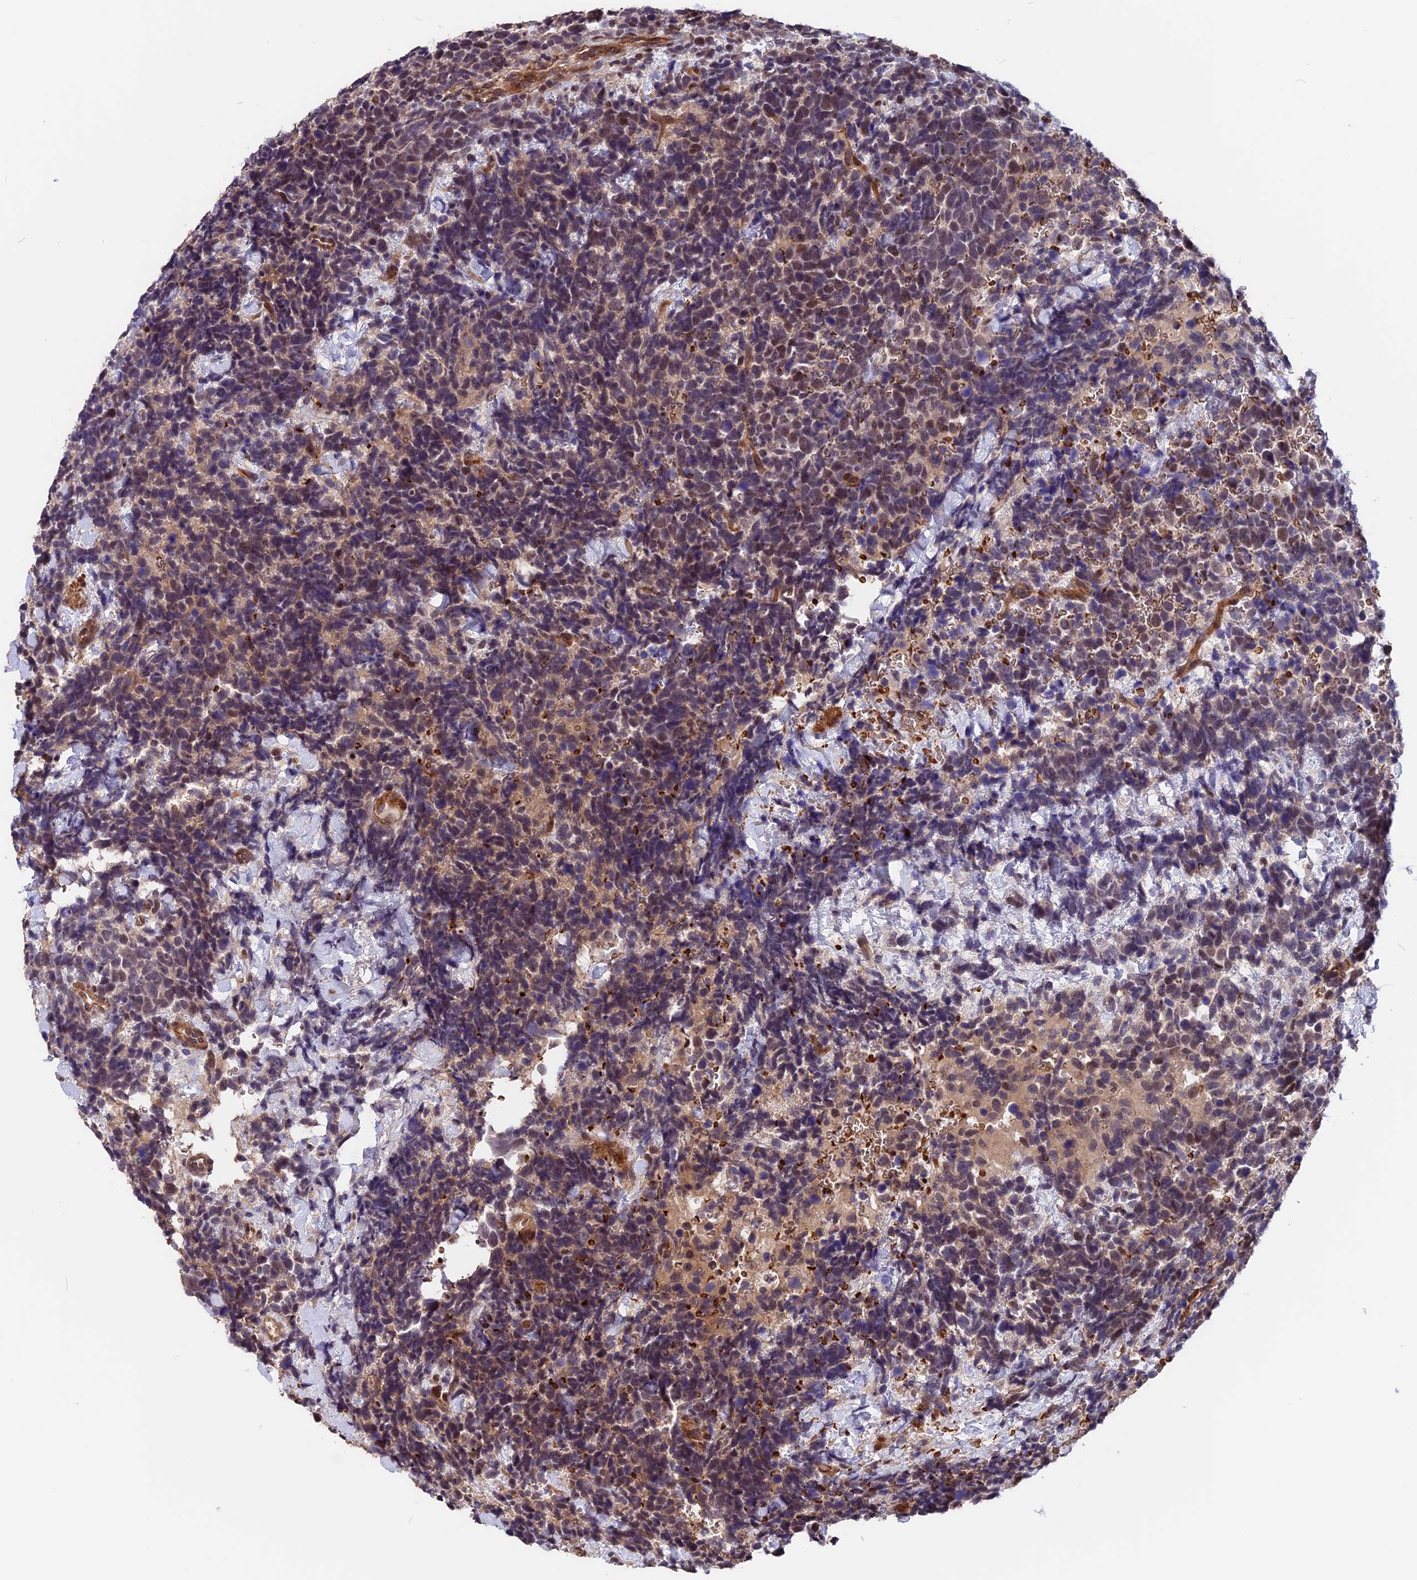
{"staining": {"intensity": "weak", "quantity": "<25%", "location": "cytoplasmic/membranous"}, "tissue": "urothelial cancer", "cell_type": "Tumor cells", "image_type": "cancer", "snomed": [{"axis": "morphology", "description": "Urothelial carcinoma, High grade"}, {"axis": "topography", "description": "Urinary bladder"}], "caption": "This photomicrograph is of urothelial cancer stained with IHC to label a protein in brown with the nuclei are counter-stained blue. There is no expression in tumor cells.", "gene": "ZC3H10", "patient": {"sex": "female", "age": 82}}